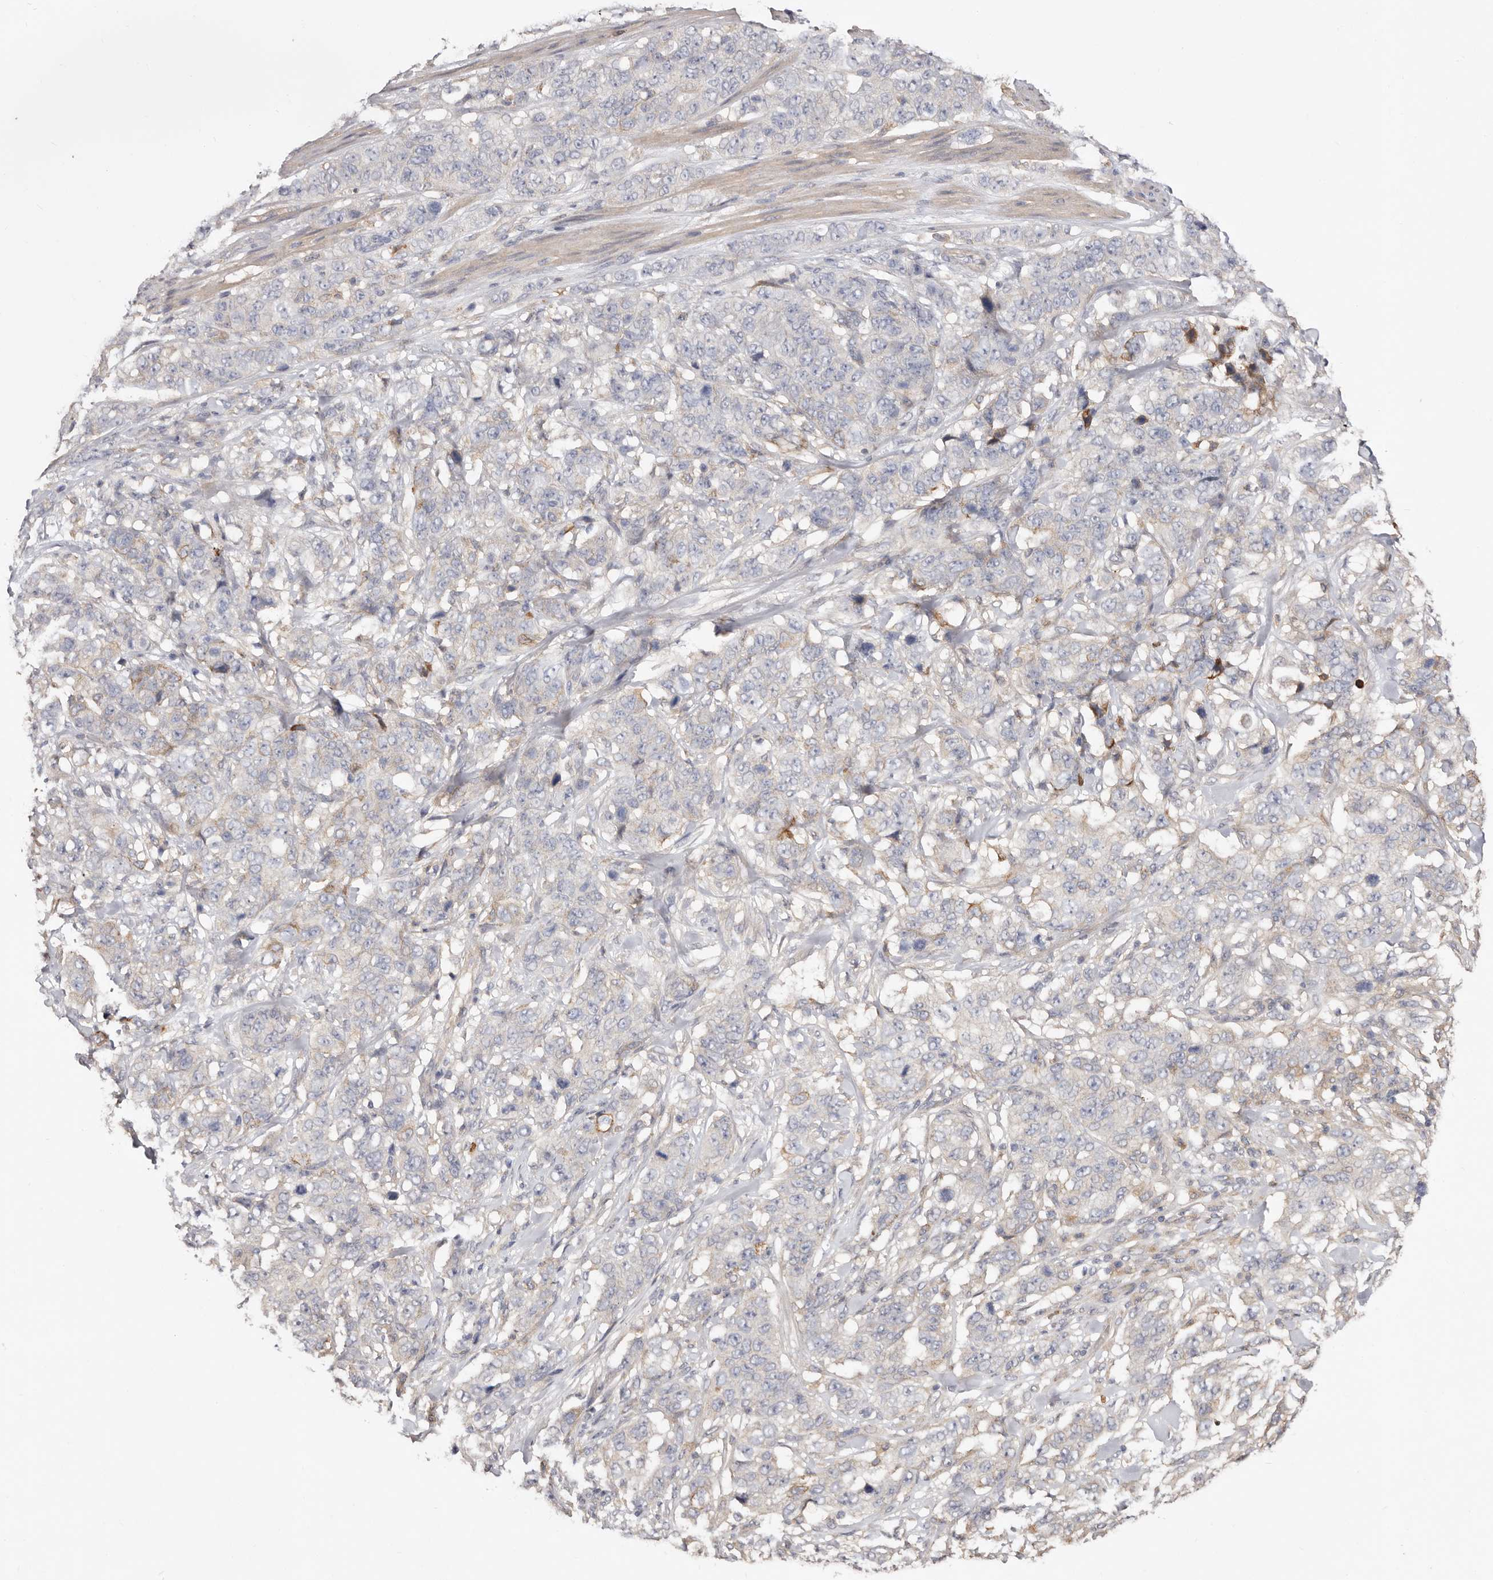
{"staining": {"intensity": "negative", "quantity": "none", "location": "none"}, "tissue": "stomach cancer", "cell_type": "Tumor cells", "image_type": "cancer", "snomed": [{"axis": "morphology", "description": "Adenocarcinoma, NOS"}, {"axis": "topography", "description": "Stomach"}], "caption": "Immunohistochemistry (IHC) histopathology image of human stomach cancer stained for a protein (brown), which reveals no positivity in tumor cells. (Brightfield microscopy of DAB immunohistochemistry at high magnification).", "gene": "LRRC25", "patient": {"sex": "male", "age": 48}}